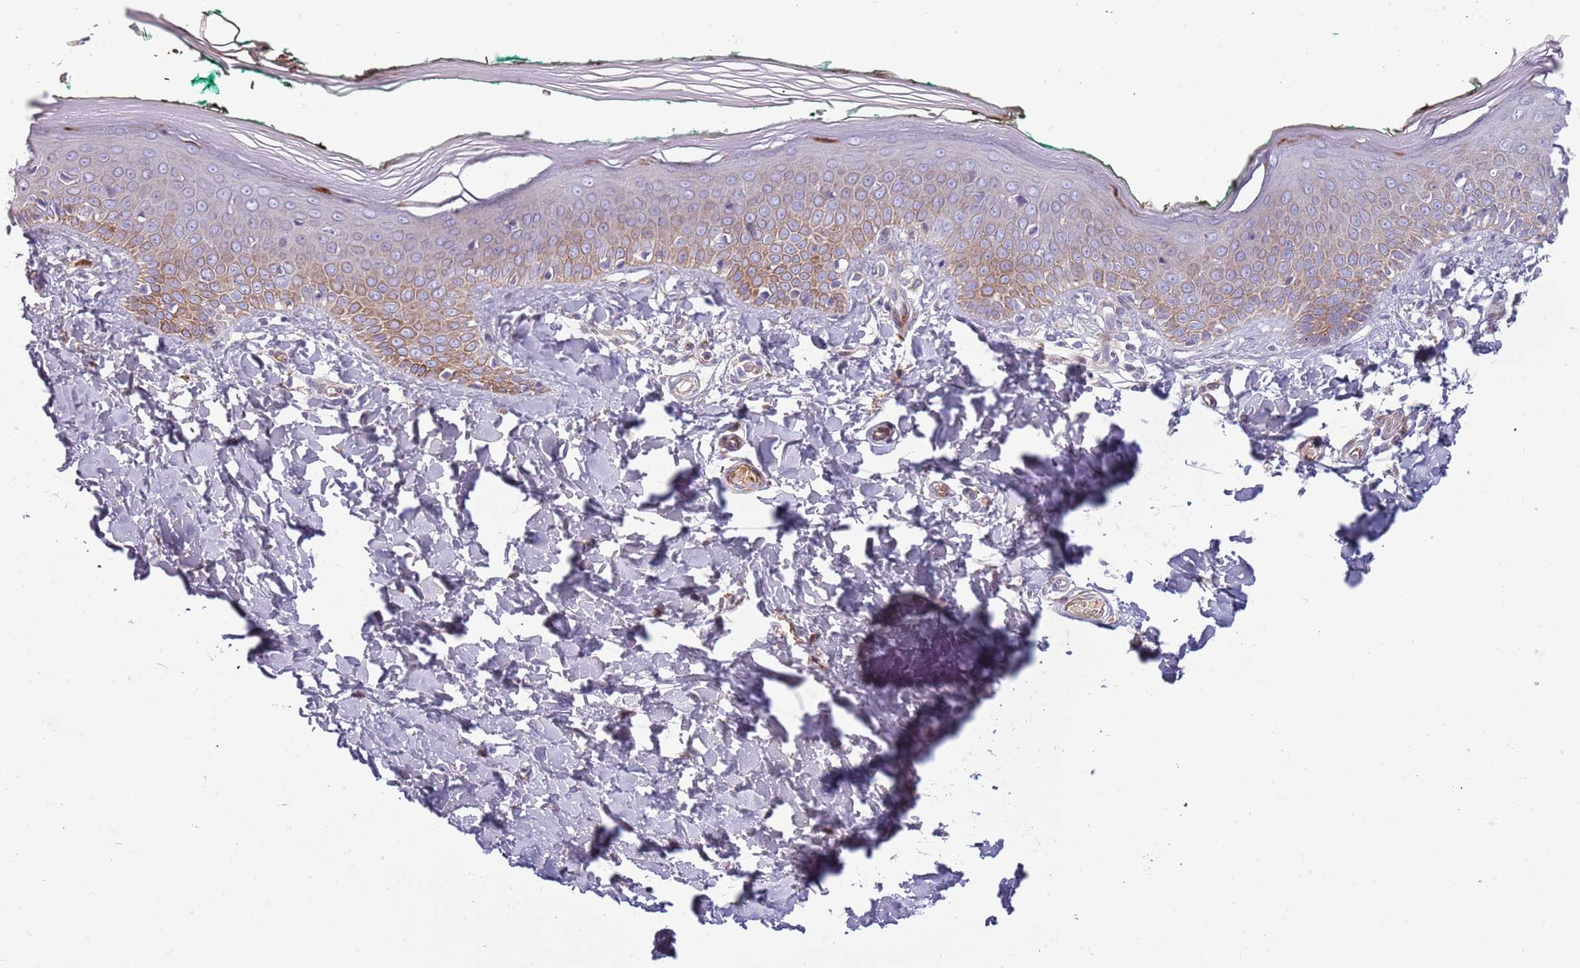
{"staining": {"intensity": "weak", "quantity": ">75%", "location": "cytoplasmic/membranous"}, "tissue": "skin", "cell_type": "Fibroblasts", "image_type": "normal", "snomed": [{"axis": "morphology", "description": "Normal tissue, NOS"}, {"axis": "morphology", "description": "Malignant melanoma, NOS"}, {"axis": "topography", "description": "Skin"}], "caption": "Protein staining of normal skin reveals weak cytoplasmic/membranous positivity in approximately >75% of fibroblasts. (IHC, brightfield microscopy, high magnification).", "gene": "NADK", "patient": {"sex": "male", "age": 62}}